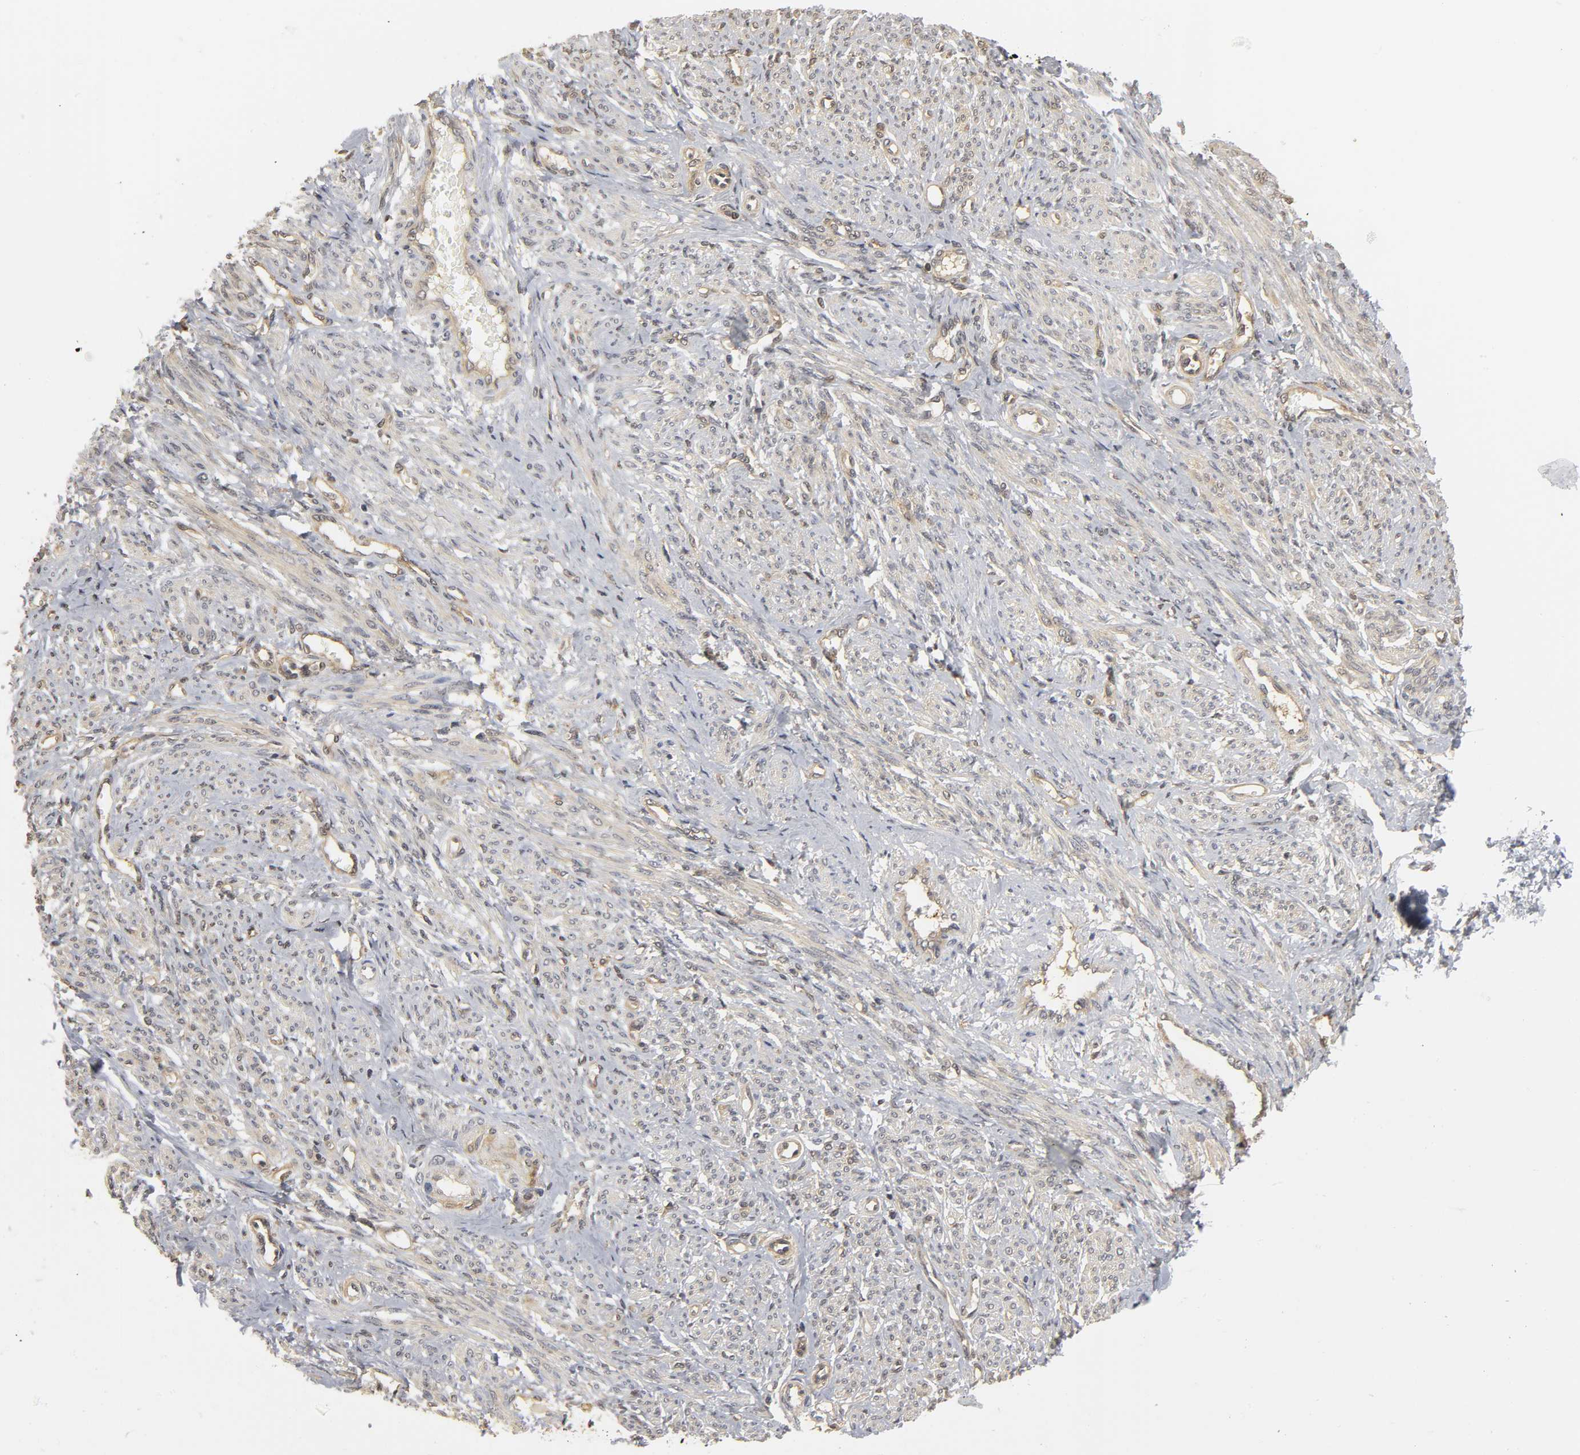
{"staining": {"intensity": "weak", "quantity": ">75%", "location": "cytoplasmic/membranous"}, "tissue": "smooth muscle", "cell_type": "Smooth muscle cells", "image_type": "normal", "snomed": [{"axis": "morphology", "description": "Normal tissue, NOS"}, {"axis": "topography", "description": "Smooth muscle"}], "caption": "DAB (3,3'-diaminobenzidine) immunohistochemical staining of unremarkable human smooth muscle reveals weak cytoplasmic/membranous protein positivity in about >75% of smooth muscle cells. (DAB (3,3'-diaminobenzidine) IHC, brown staining for protein, blue staining for nuclei).", "gene": "PARK7", "patient": {"sex": "female", "age": 65}}